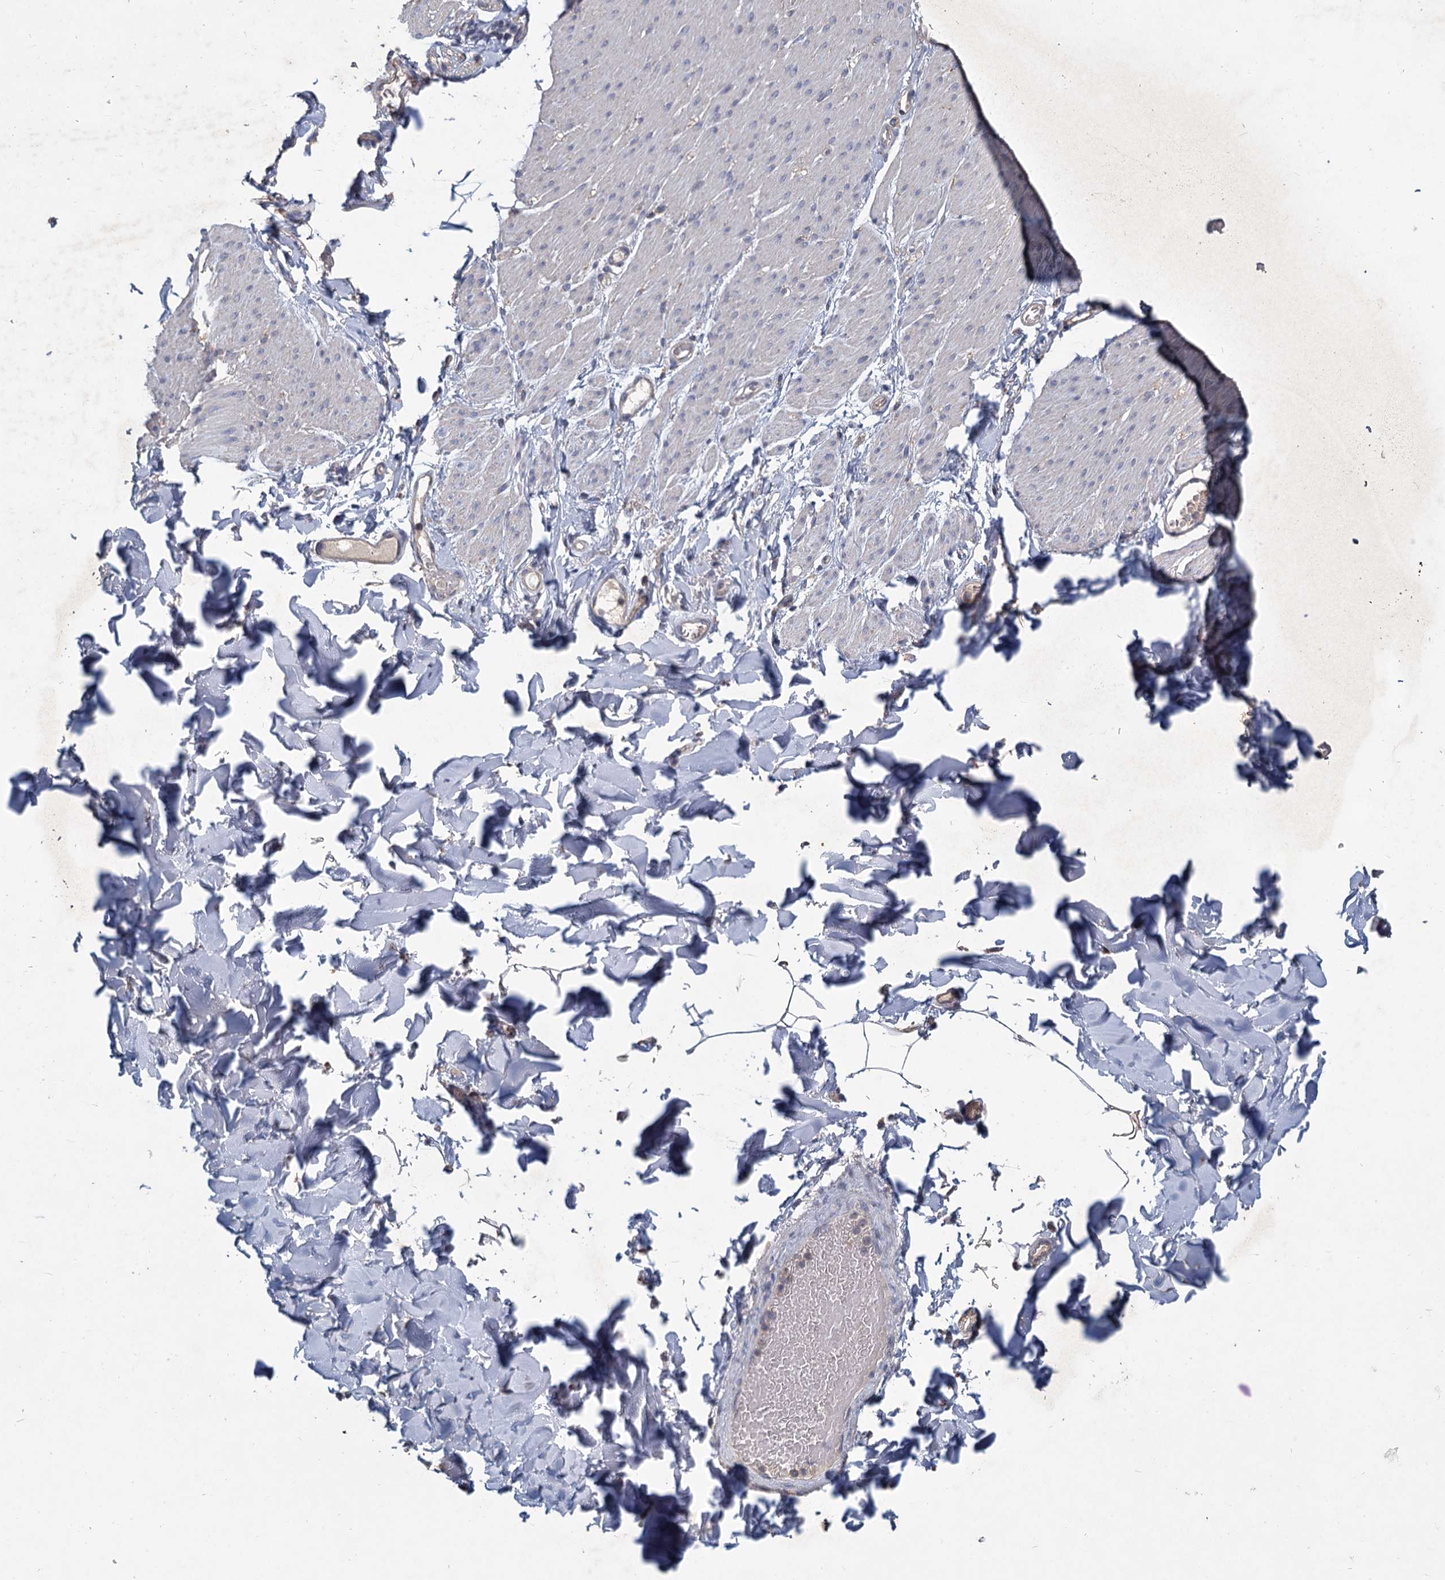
{"staining": {"intensity": "weak", "quantity": "<25%", "location": "cytoplasmic/membranous"}, "tissue": "adipose tissue", "cell_type": "Adipocytes", "image_type": "normal", "snomed": [{"axis": "morphology", "description": "Normal tissue, NOS"}, {"axis": "topography", "description": "Colon"}, {"axis": "topography", "description": "Peripheral nerve tissue"}], "caption": "Protein analysis of unremarkable adipose tissue demonstrates no significant staining in adipocytes.", "gene": "HES2", "patient": {"sex": "female", "age": 61}}